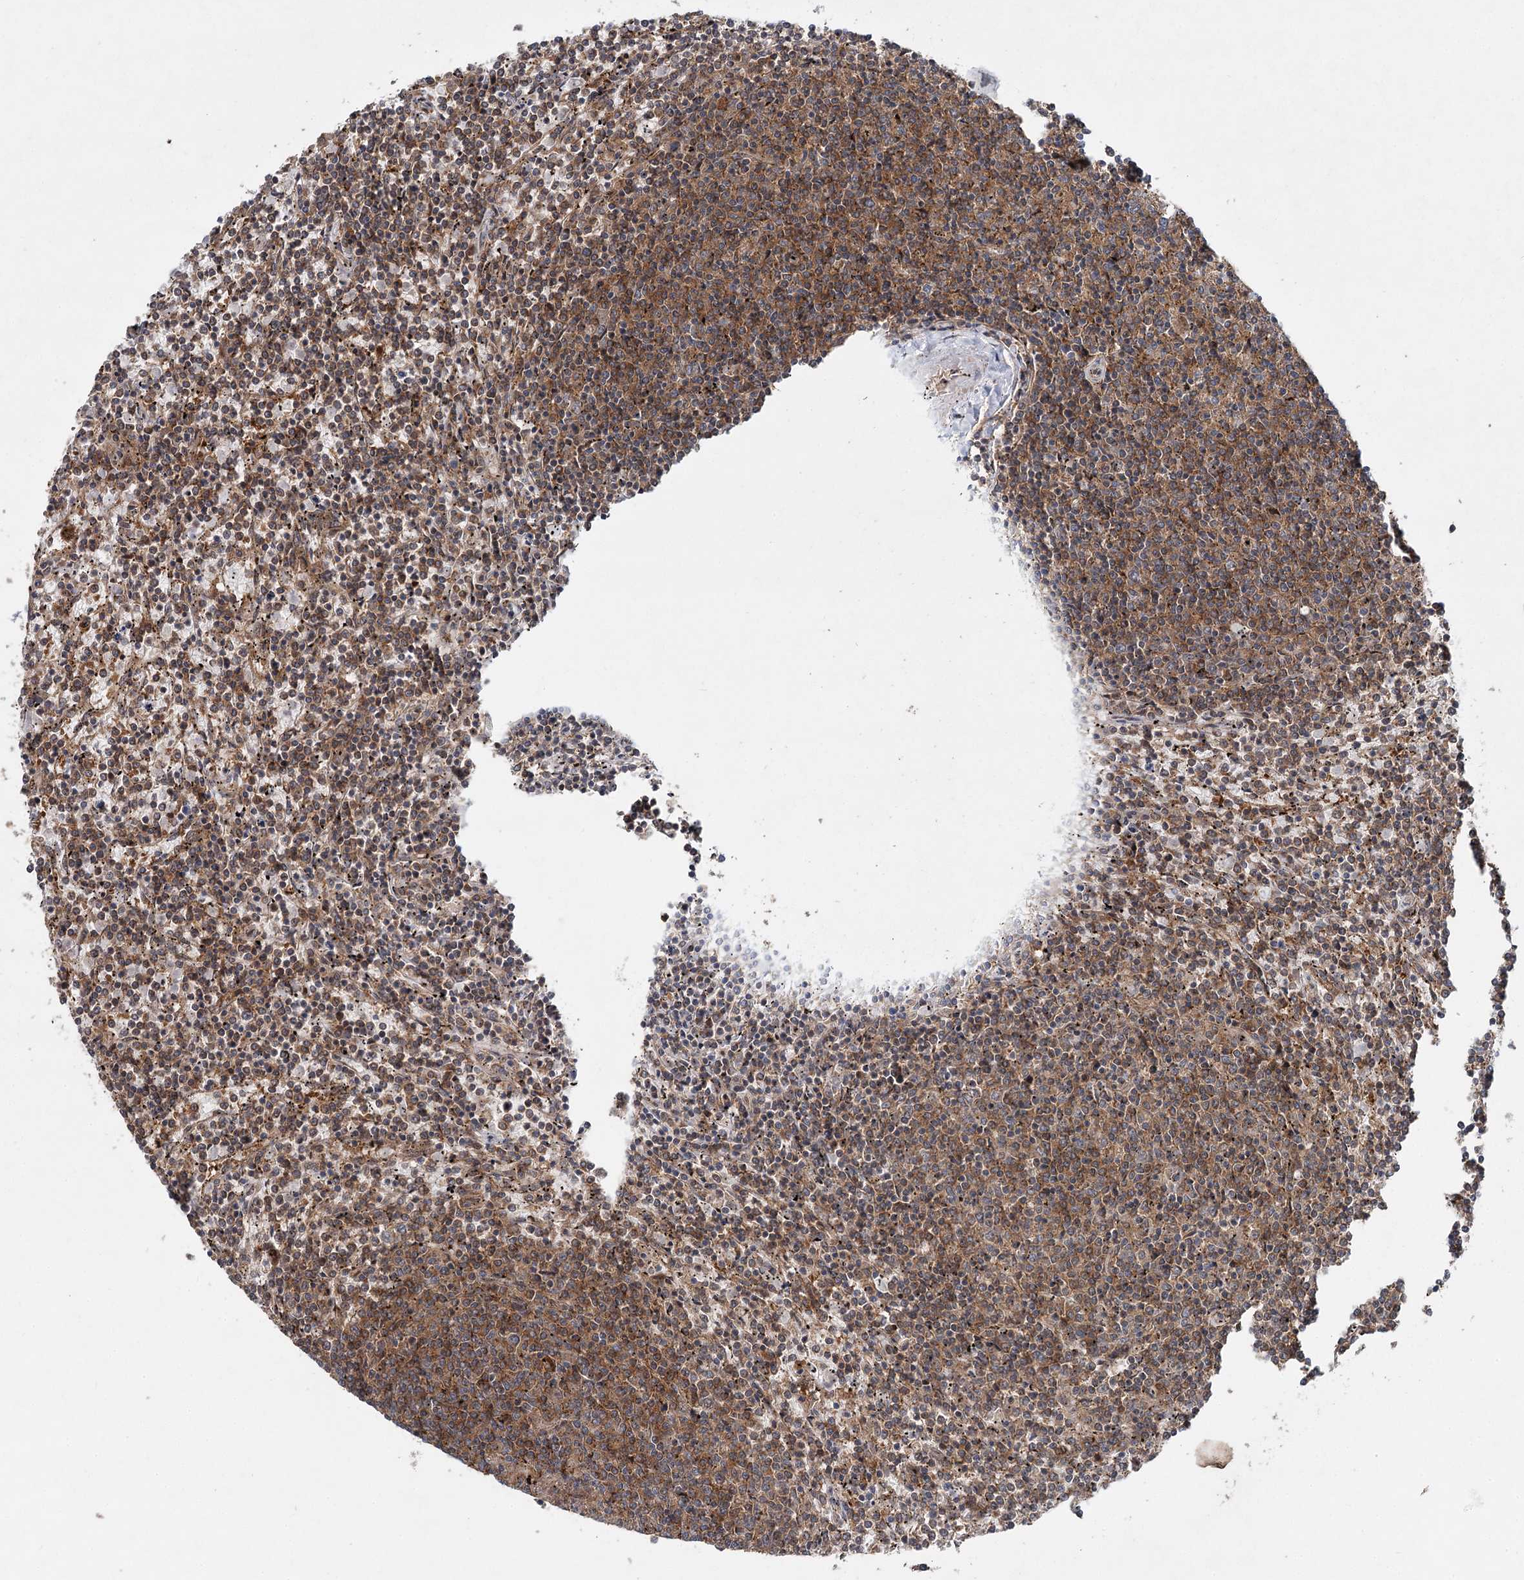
{"staining": {"intensity": "moderate", "quantity": "25%-75%", "location": "cytoplasmic/membranous"}, "tissue": "lymphoma", "cell_type": "Tumor cells", "image_type": "cancer", "snomed": [{"axis": "morphology", "description": "Malignant lymphoma, non-Hodgkin's type, Low grade"}, {"axis": "topography", "description": "Spleen"}], "caption": "DAB (3,3'-diaminobenzidine) immunohistochemical staining of human low-grade malignant lymphoma, non-Hodgkin's type exhibits moderate cytoplasmic/membranous protein staining in about 25%-75% of tumor cells.", "gene": "C12orf4", "patient": {"sex": "female", "age": 50}}